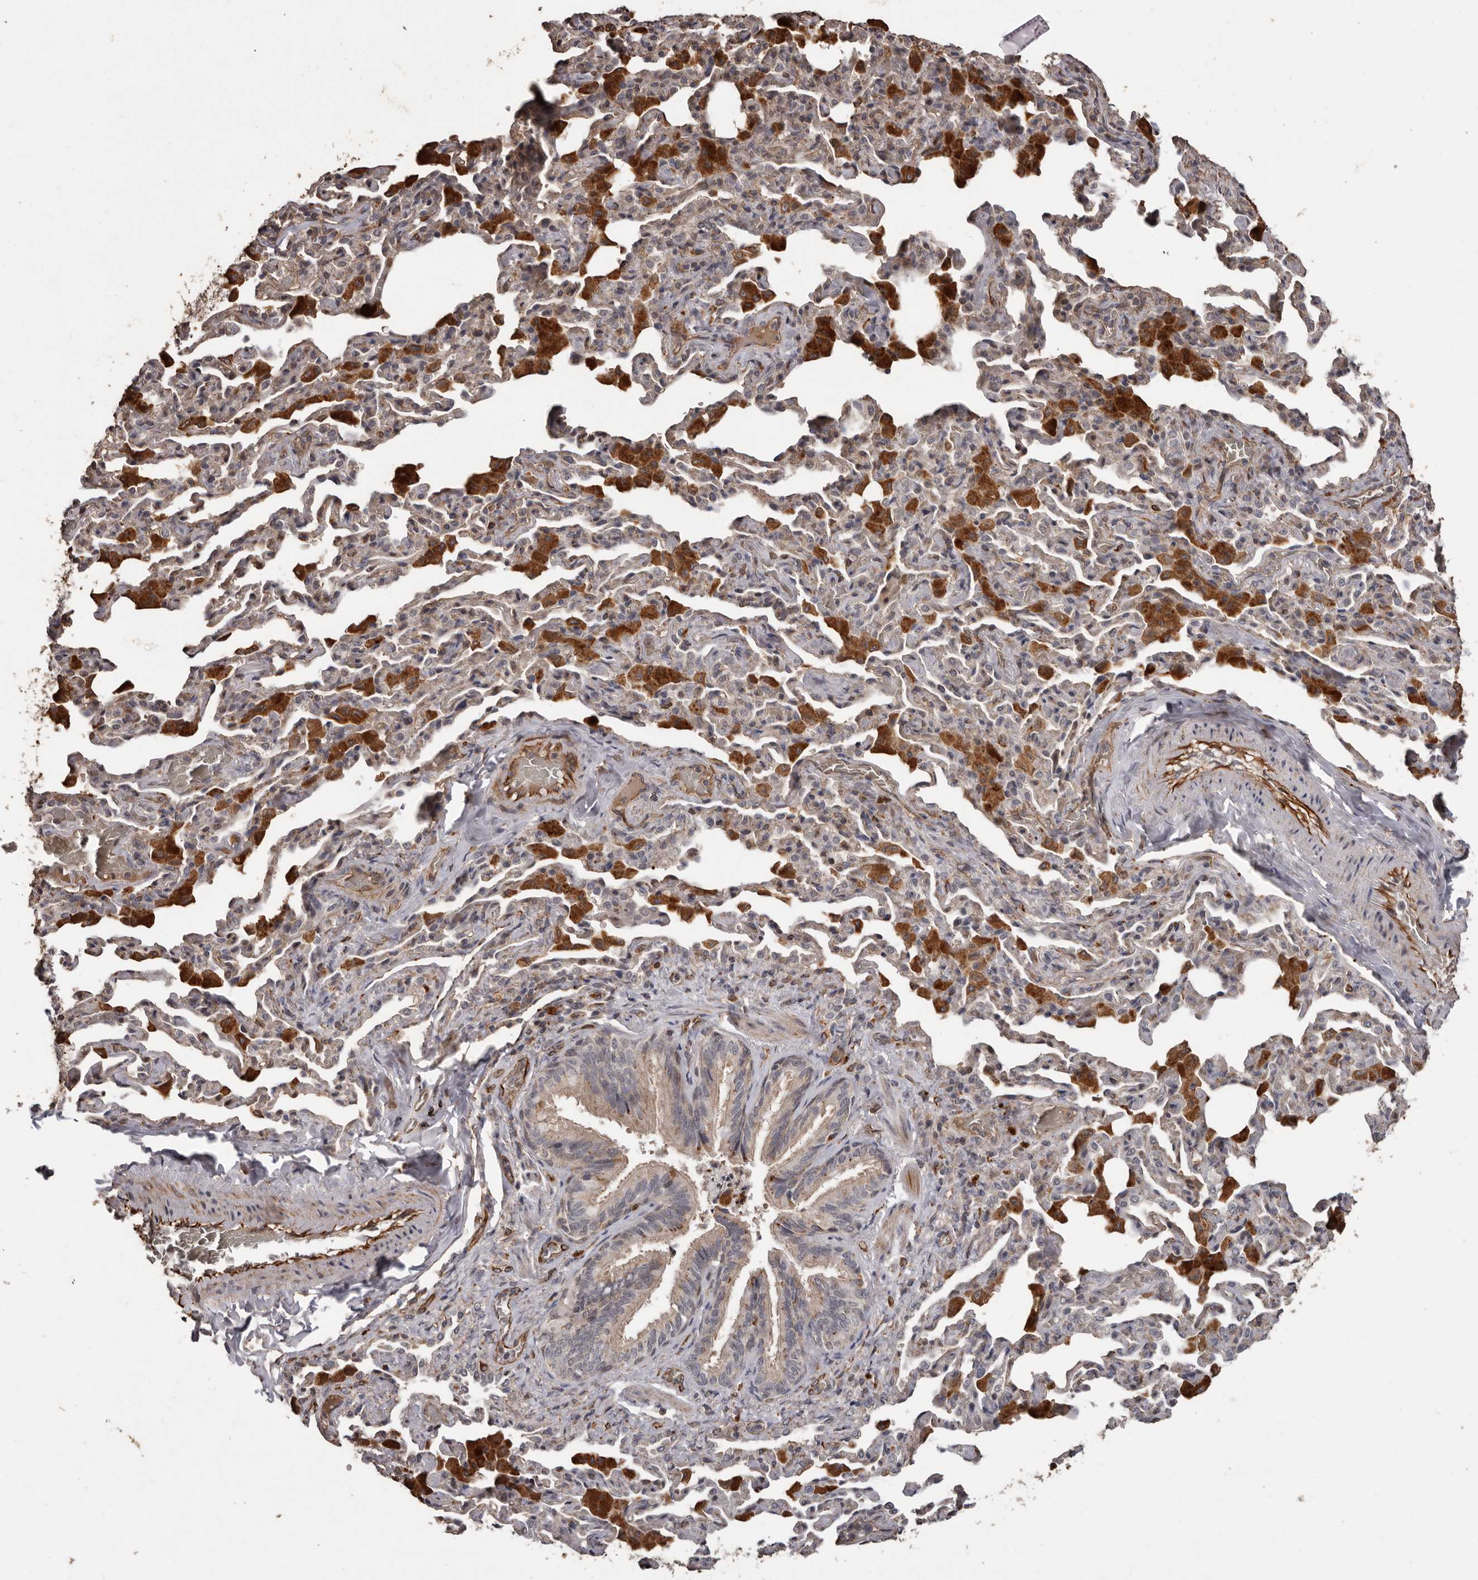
{"staining": {"intensity": "moderate", "quantity": "25%-75%", "location": "cytoplasmic/membranous"}, "tissue": "bronchus", "cell_type": "Respiratory epithelial cells", "image_type": "normal", "snomed": [{"axis": "morphology", "description": "Normal tissue, NOS"}, {"axis": "morphology", "description": "Inflammation, NOS"}, {"axis": "topography", "description": "Lung"}], "caption": "Immunohistochemical staining of unremarkable human bronchus exhibits moderate cytoplasmic/membranous protein staining in approximately 25%-75% of respiratory epithelial cells. The staining was performed using DAB (3,3'-diaminobenzidine), with brown indicating positive protein expression. Nuclei are stained blue with hematoxylin.", "gene": "BRAT1", "patient": {"sex": "female", "age": 46}}